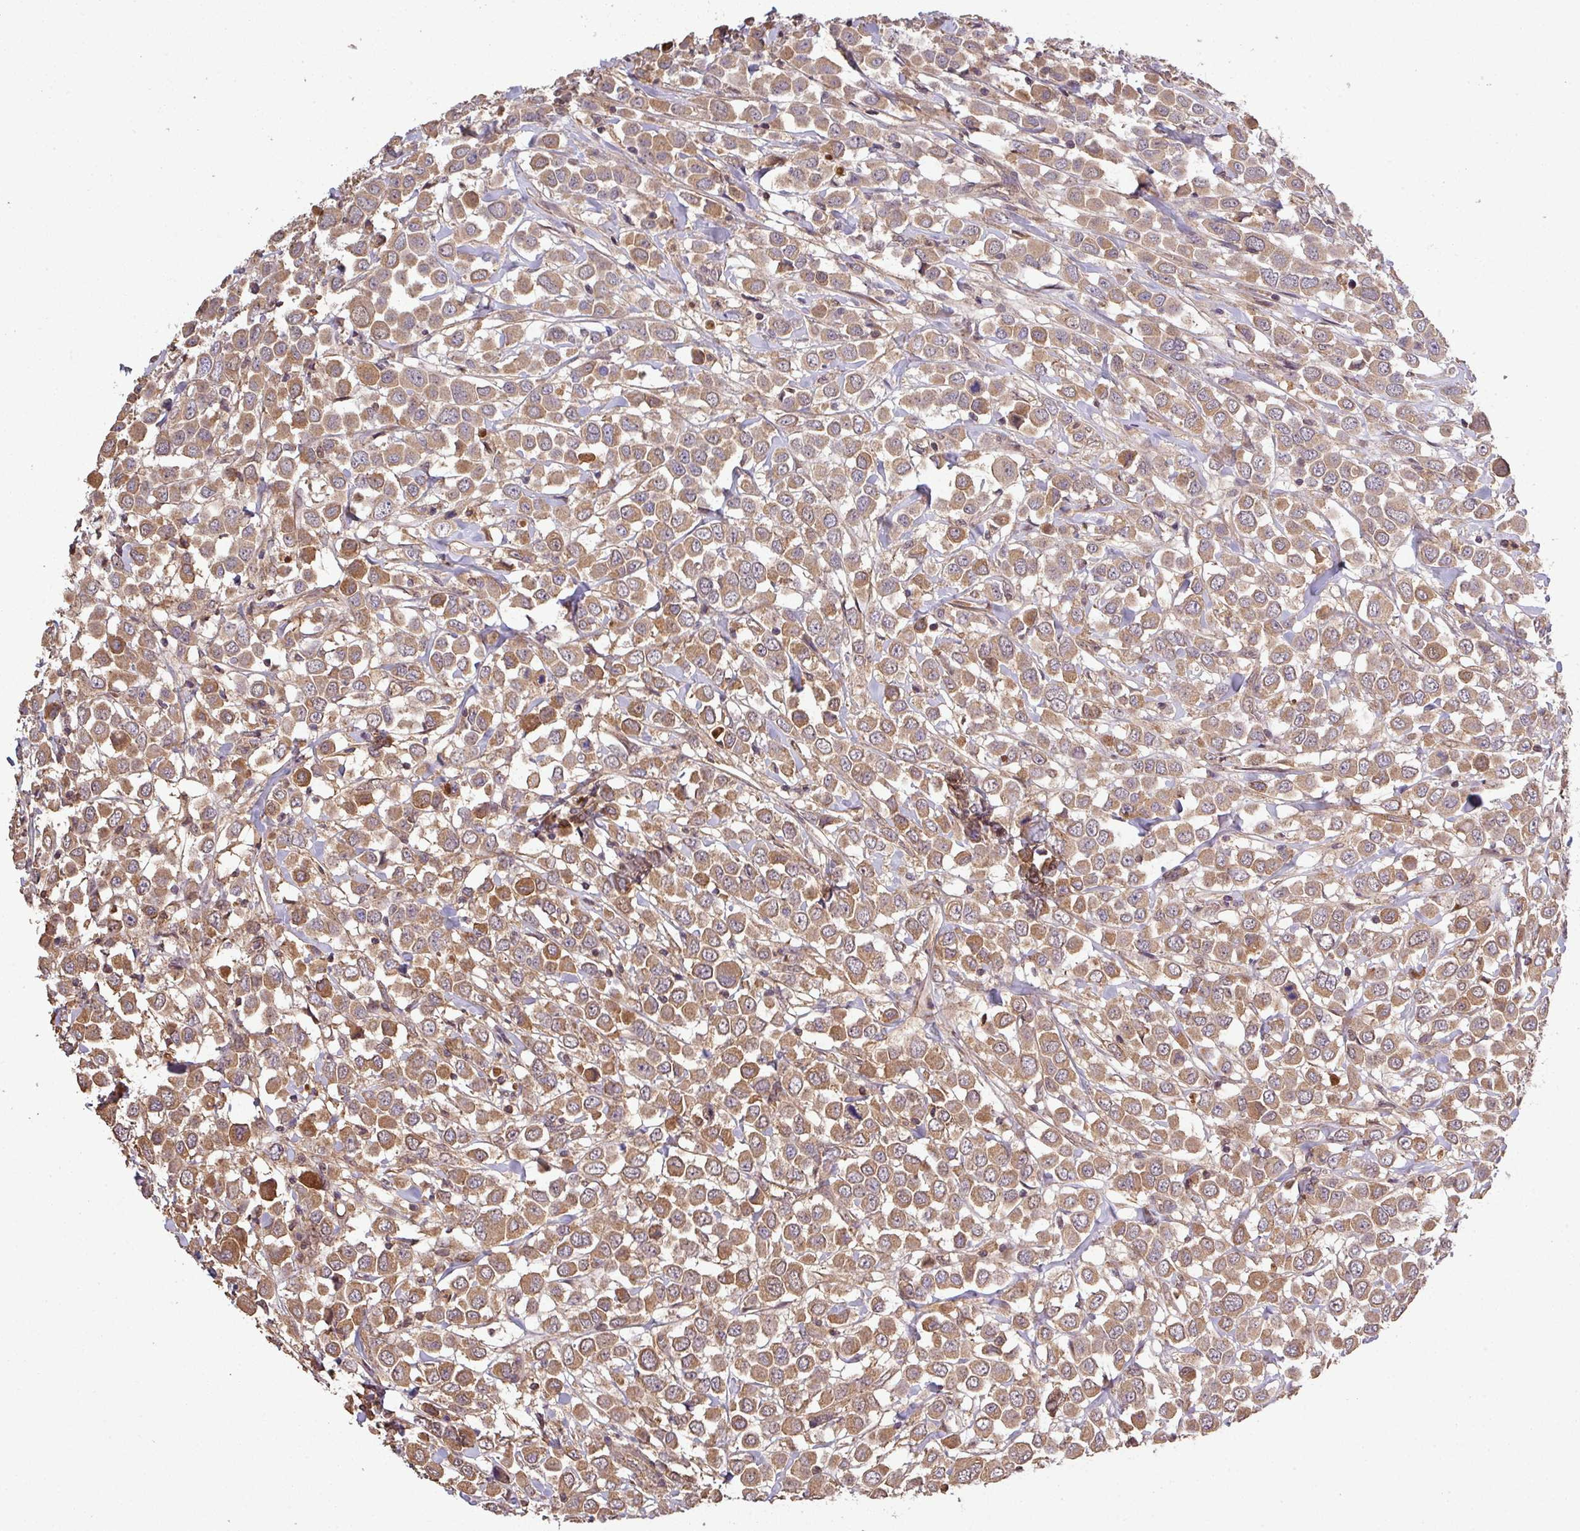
{"staining": {"intensity": "moderate", "quantity": ">75%", "location": "cytoplasmic/membranous"}, "tissue": "breast cancer", "cell_type": "Tumor cells", "image_type": "cancer", "snomed": [{"axis": "morphology", "description": "Duct carcinoma"}, {"axis": "topography", "description": "Breast"}], "caption": "Human breast cancer stained for a protein (brown) reveals moderate cytoplasmic/membranous positive positivity in approximately >75% of tumor cells.", "gene": "ISLR", "patient": {"sex": "female", "age": 61}}